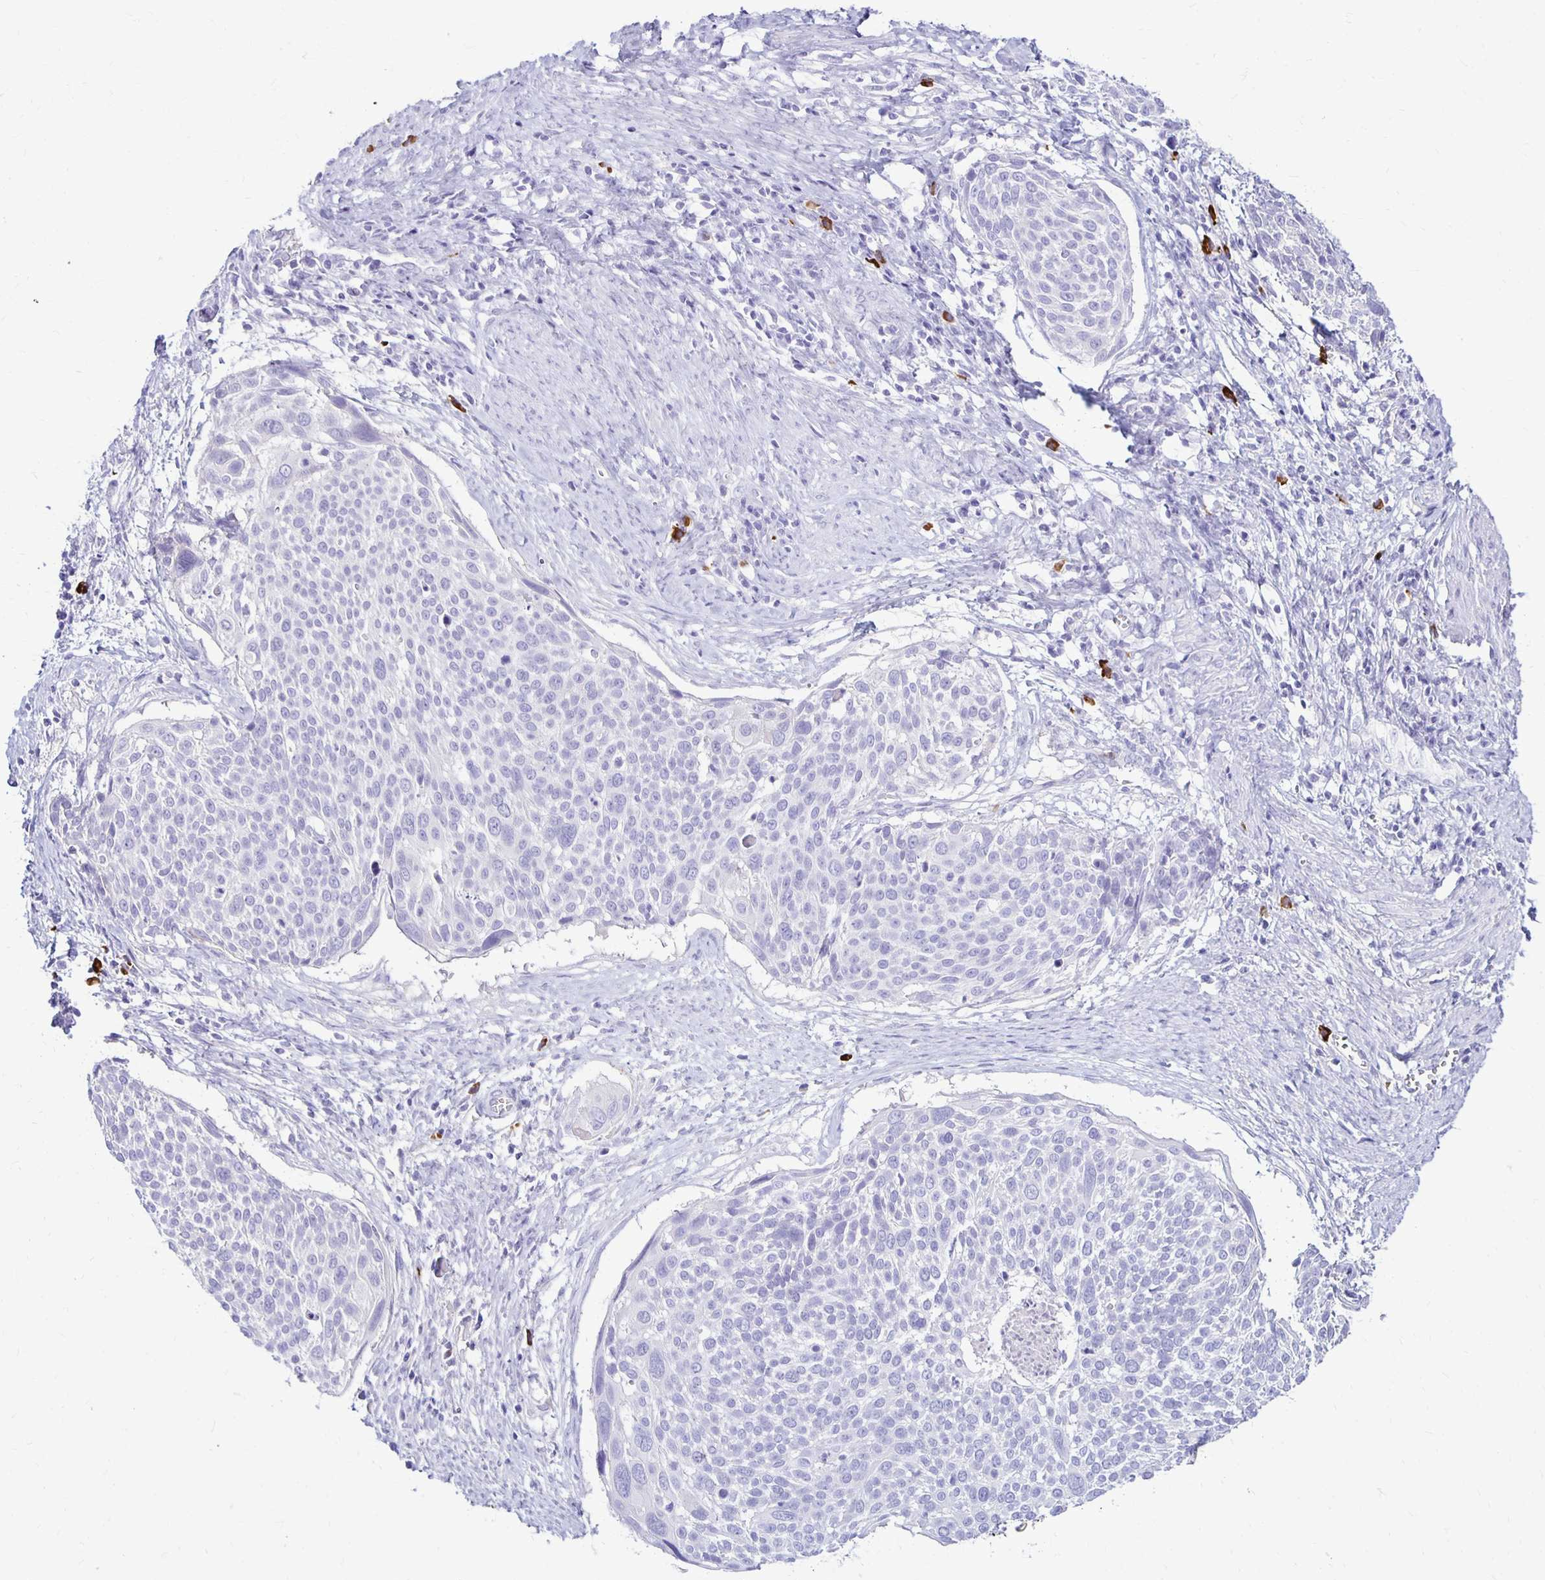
{"staining": {"intensity": "negative", "quantity": "none", "location": "none"}, "tissue": "cervical cancer", "cell_type": "Tumor cells", "image_type": "cancer", "snomed": [{"axis": "morphology", "description": "Squamous cell carcinoma, NOS"}, {"axis": "topography", "description": "Cervix"}], "caption": "DAB immunohistochemical staining of cervical cancer exhibits no significant expression in tumor cells. (DAB immunohistochemistry (IHC) visualized using brightfield microscopy, high magnification).", "gene": "FNTB", "patient": {"sex": "female", "age": 39}}